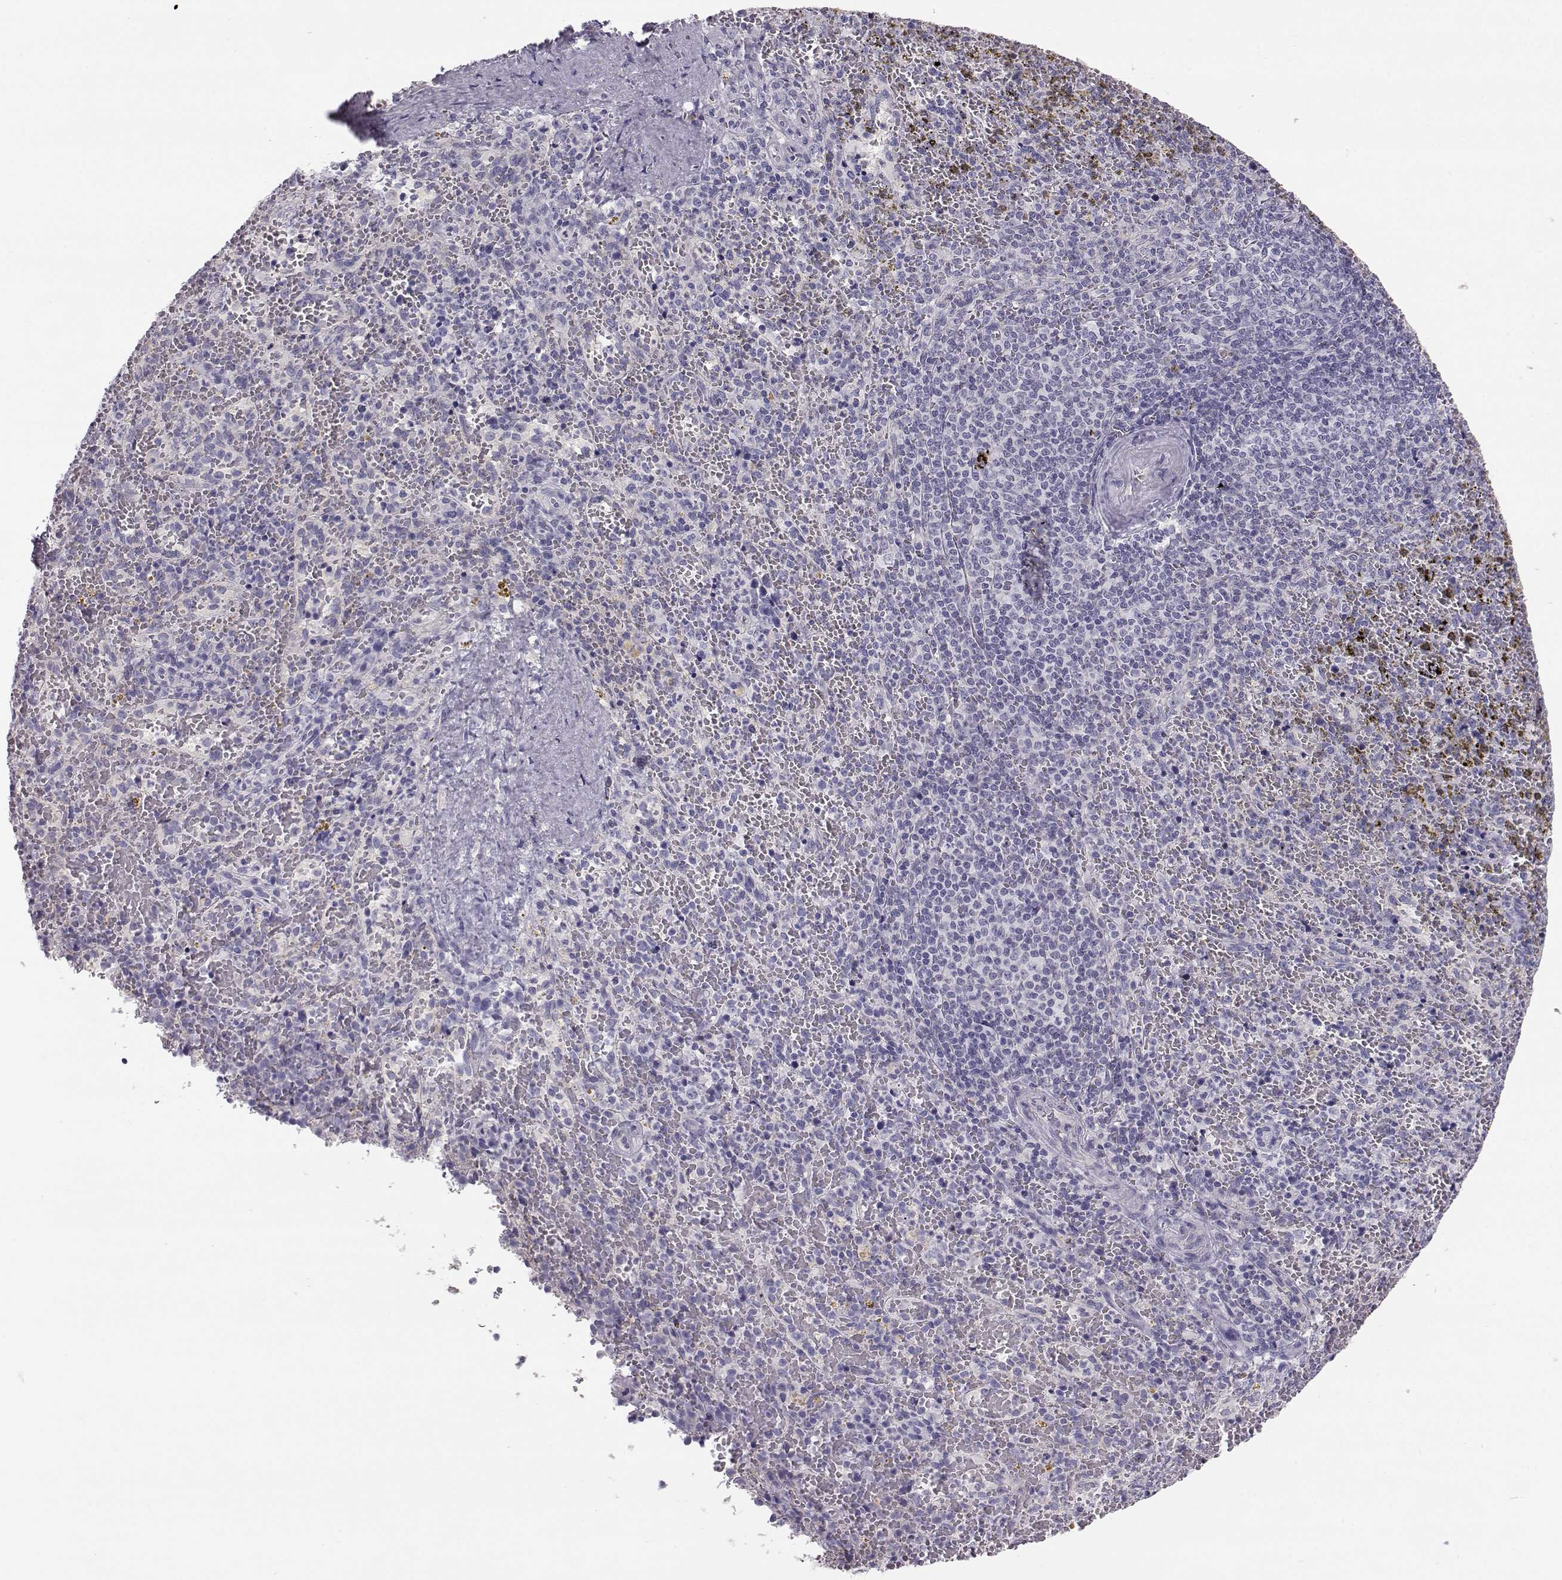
{"staining": {"intensity": "negative", "quantity": "none", "location": "none"}, "tissue": "spleen", "cell_type": "Cells in red pulp", "image_type": "normal", "snomed": [{"axis": "morphology", "description": "Normal tissue, NOS"}, {"axis": "topography", "description": "Spleen"}], "caption": "A micrograph of spleen stained for a protein exhibits no brown staining in cells in red pulp.", "gene": "KCNMB4", "patient": {"sex": "female", "age": 50}}